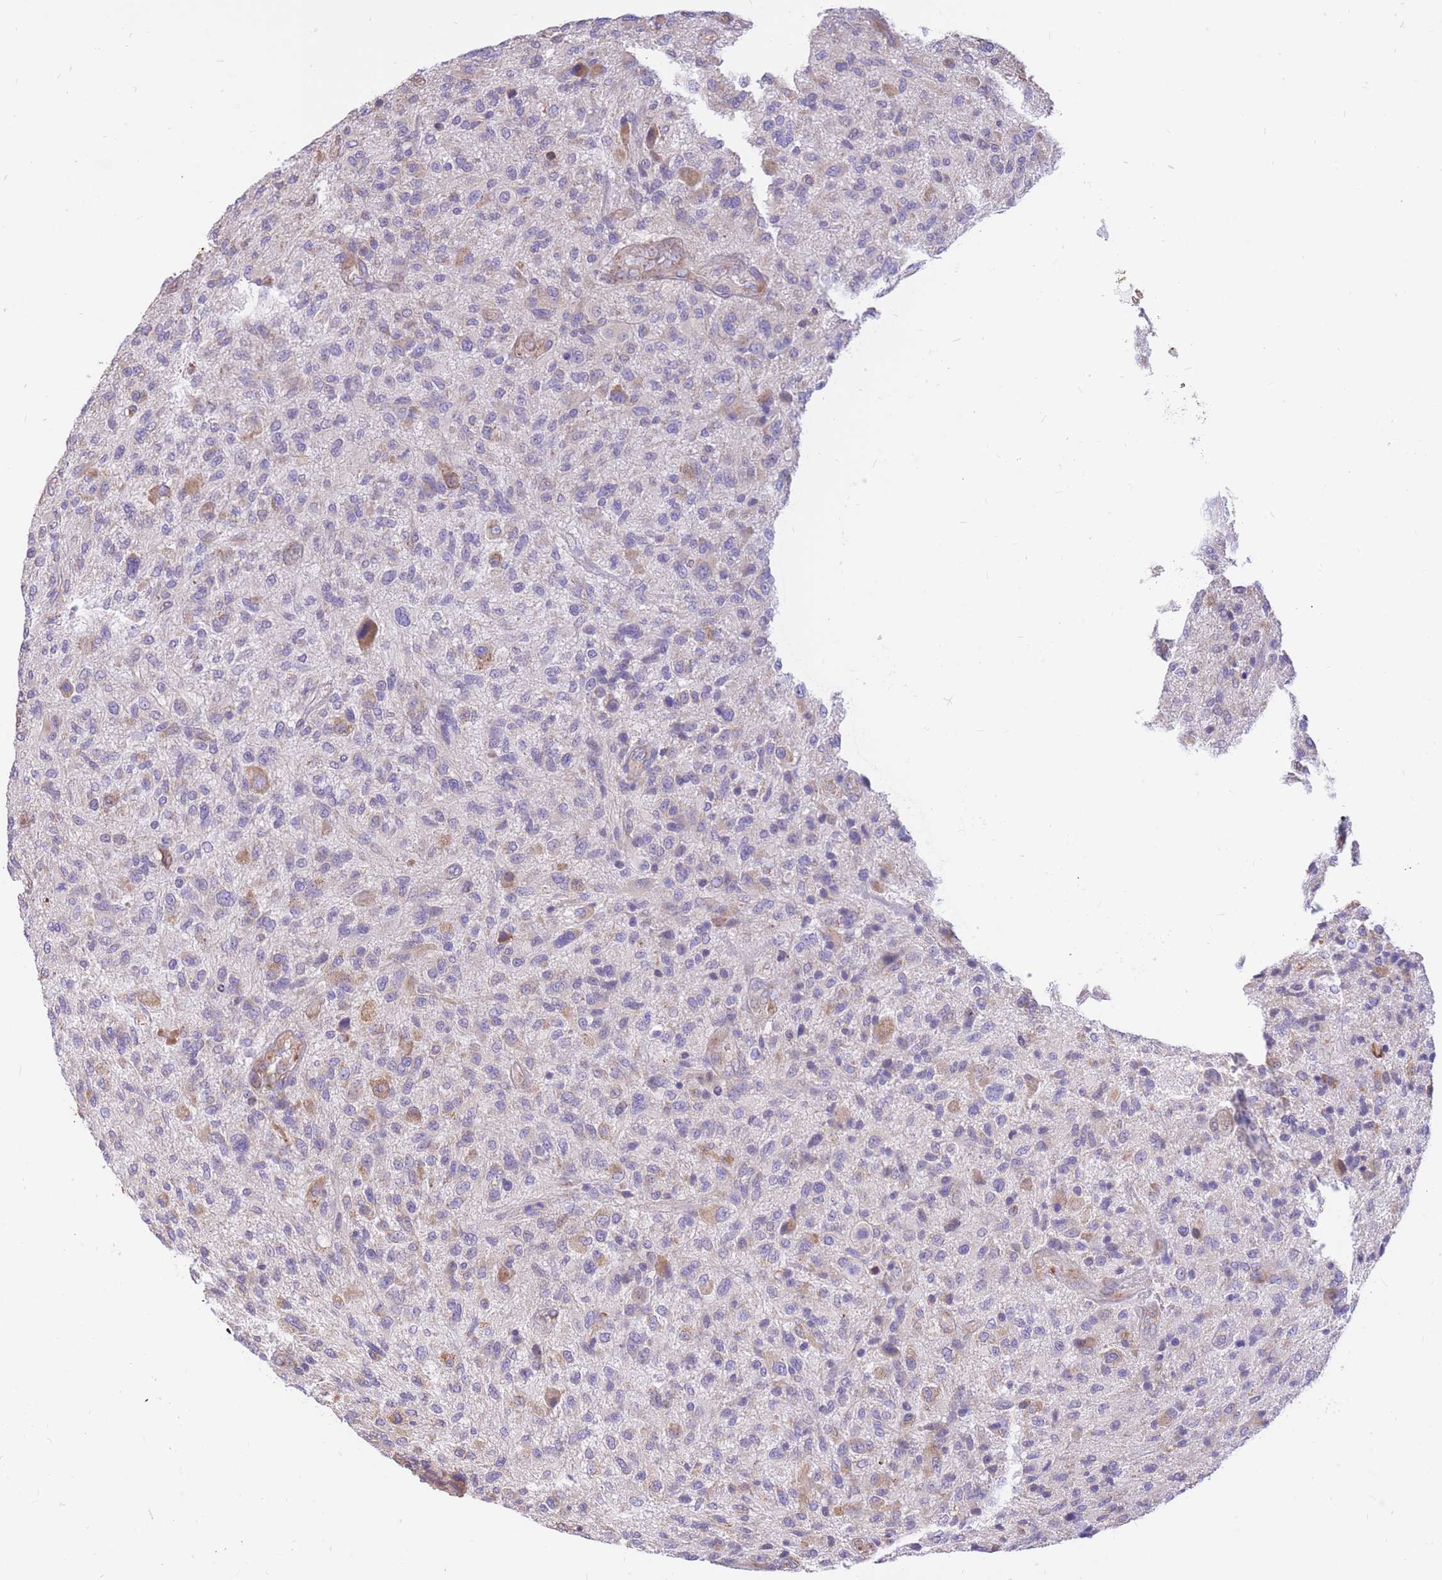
{"staining": {"intensity": "negative", "quantity": "none", "location": "none"}, "tissue": "glioma", "cell_type": "Tumor cells", "image_type": "cancer", "snomed": [{"axis": "morphology", "description": "Glioma, malignant, High grade"}, {"axis": "topography", "description": "Brain"}], "caption": "Protein analysis of glioma displays no significant expression in tumor cells.", "gene": "GBP7", "patient": {"sex": "male", "age": 47}}